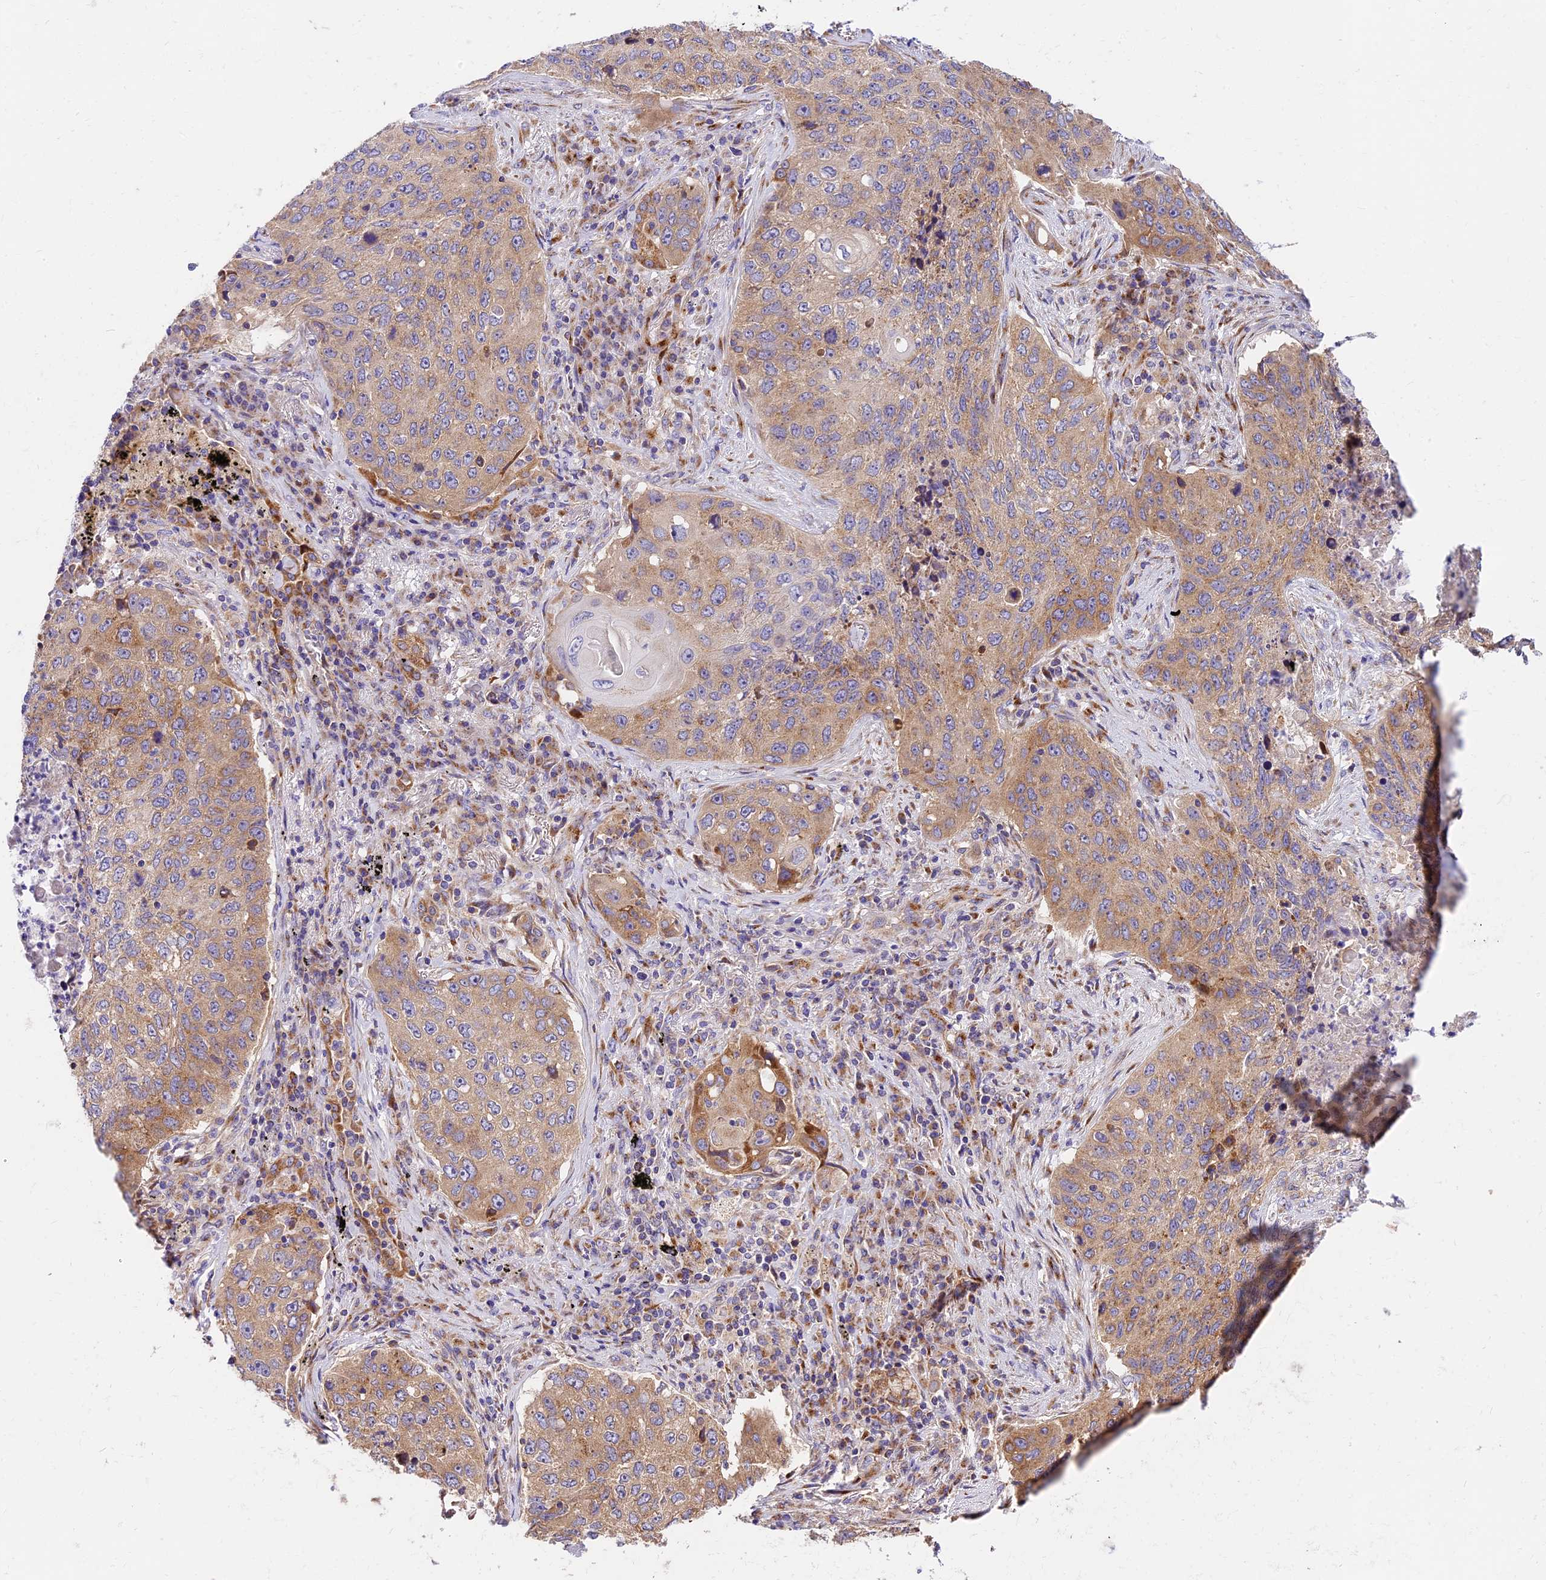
{"staining": {"intensity": "moderate", "quantity": ">75%", "location": "cytoplasmic/membranous"}, "tissue": "lung cancer", "cell_type": "Tumor cells", "image_type": "cancer", "snomed": [{"axis": "morphology", "description": "Squamous cell carcinoma, NOS"}, {"axis": "topography", "description": "Lung"}], "caption": "This micrograph reveals lung squamous cell carcinoma stained with immunohistochemistry (IHC) to label a protein in brown. The cytoplasmic/membranous of tumor cells show moderate positivity for the protein. Nuclei are counter-stained blue.", "gene": "MRAS", "patient": {"sex": "female", "age": 63}}